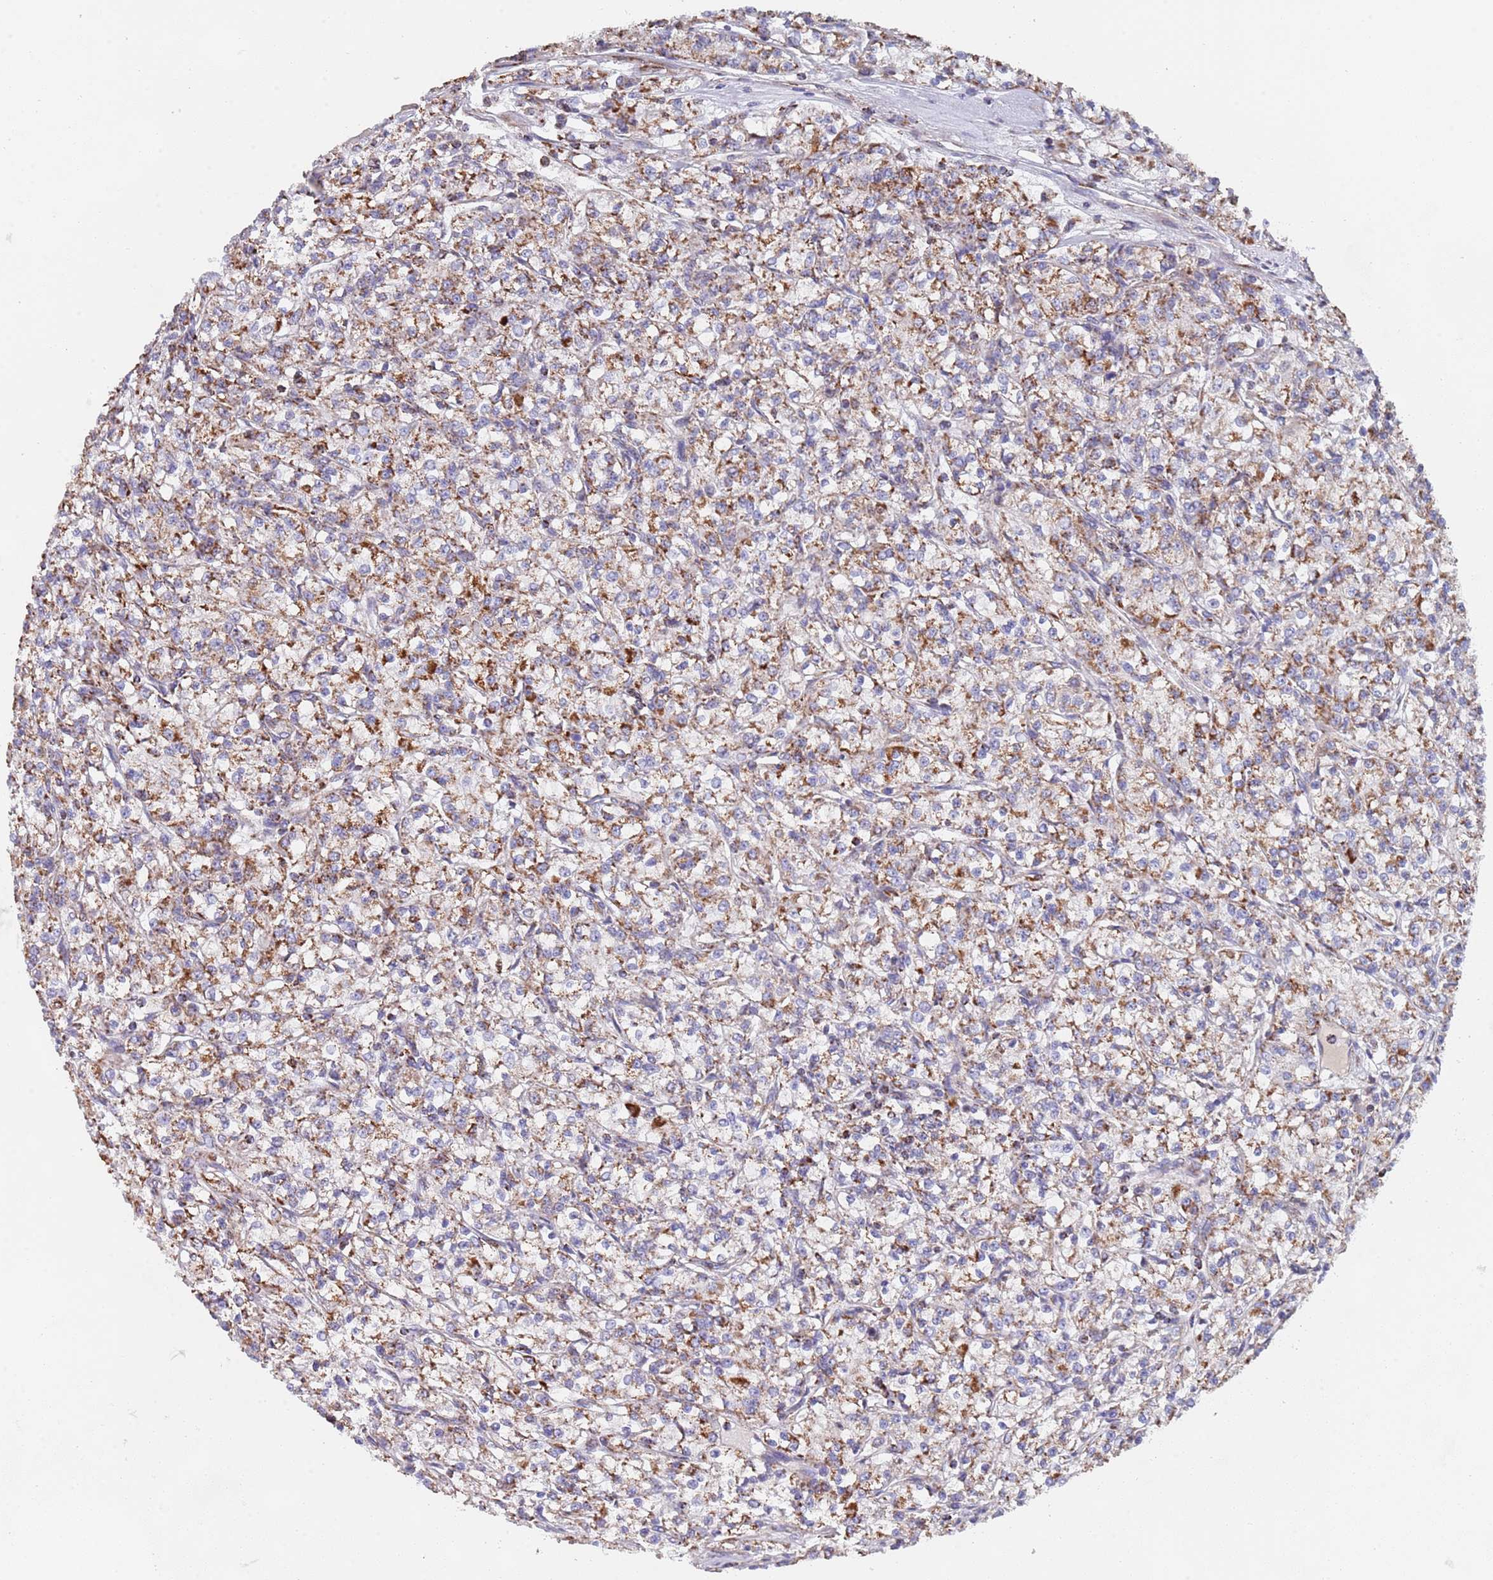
{"staining": {"intensity": "moderate", "quantity": ">75%", "location": "cytoplasmic/membranous"}, "tissue": "renal cancer", "cell_type": "Tumor cells", "image_type": "cancer", "snomed": [{"axis": "morphology", "description": "Adenocarcinoma, NOS"}, {"axis": "topography", "description": "Kidney"}], "caption": "Immunohistochemistry micrograph of adenocarcinoma (renal) stained for a protein (brown), which exhibits medium levels of moderate cytoplasmic/membranous staining in about >75% of tumor cells.", "gene": "PGP", "patient": {"sex": "female", "age": 59}}